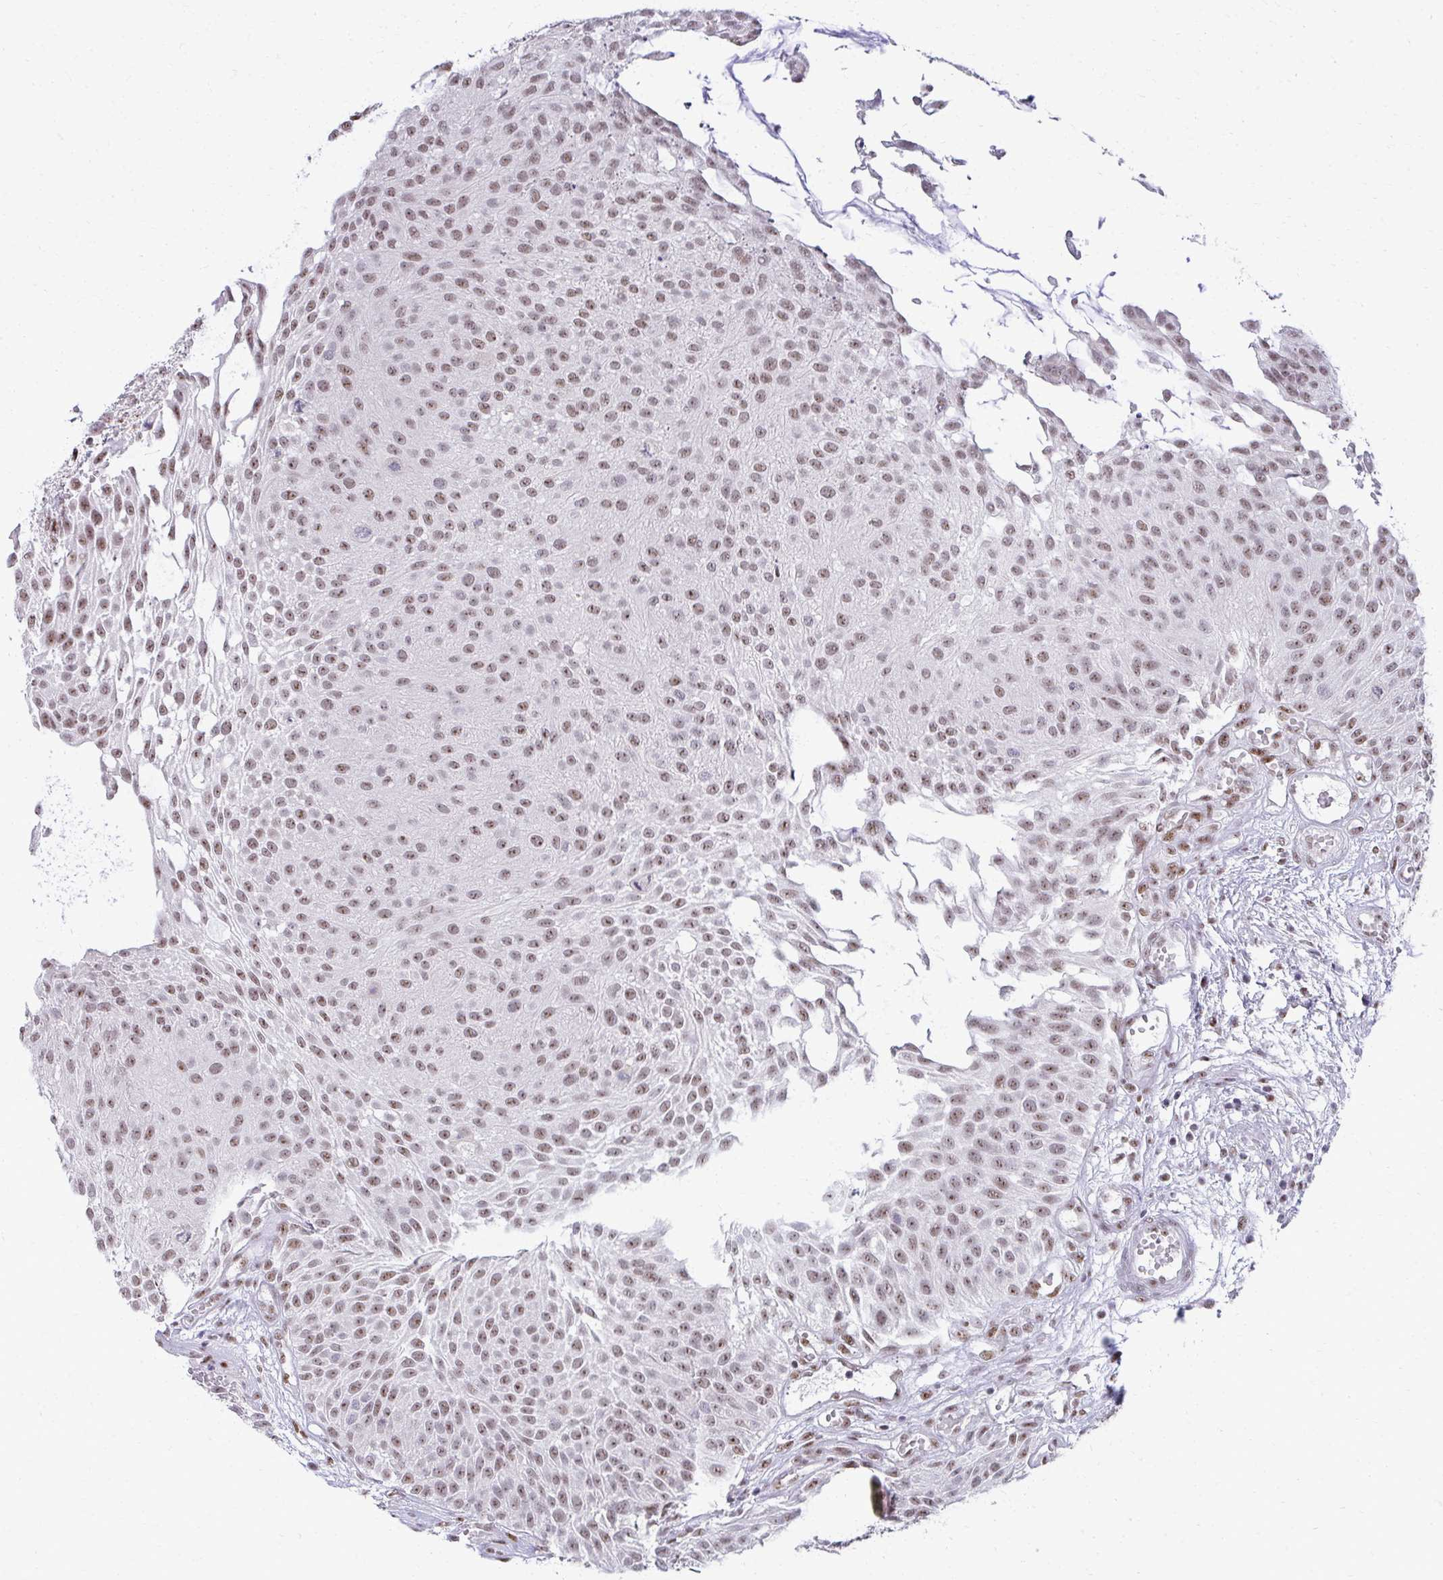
{"staining": {"intensity": "moderate", "quantity": ">75%", "location": "nuclear"}, "tissue": "urothelial cancer", "cell_type": "Tumor cells", "image_type": "cancer", "snomed": [{"axis": "morphology", "description": "Urothelial carcinoma, NOS"}, {"axis": "topography", "description": "Urinary bladder"}], "caption": "Urothelial cancer tissue exhibits moderate nuclear expression in about >75% of tumor cells", "gene": "PELP1", "patient": {"sex": "male", "age": 84}}